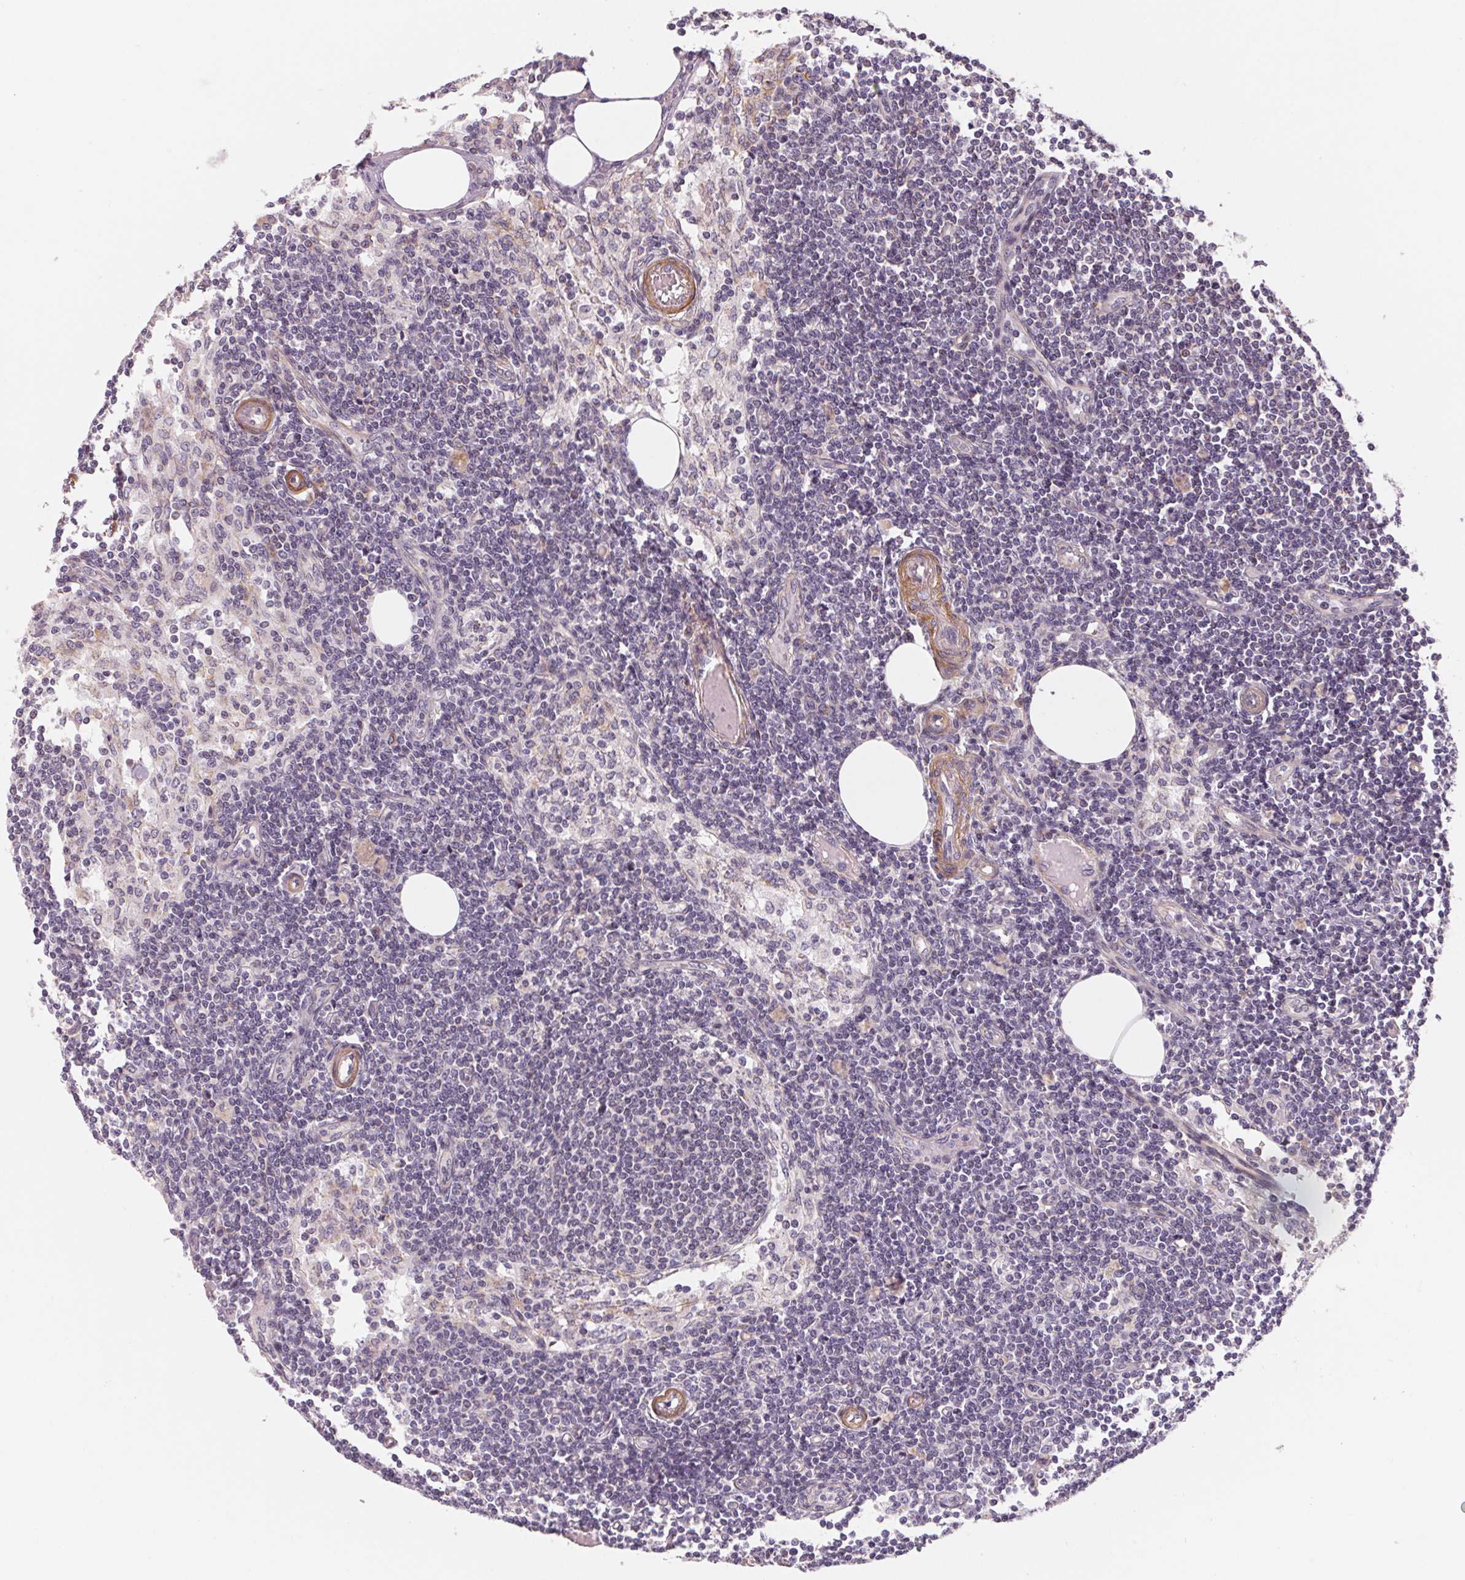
{"staining": {"intensity": "weak", "quantity": "25%-75%", "location": "cytoplasmic/membranous"}, "tissue": "lymph node", "cell_type": "Germinal center cells", "image_type": "normal", "snomed": [{"axis": "morphology", "description": "Normal tissue, NOS"}, {"axis": "topography", "description": "Lymph node"}], "caption": "Benign lymph node was stained to show a protein in brown. There is low levels of weak cytoplasmic/membranous expression in approximately 25%-75% of germinal center cells.", "gene": "CCDC112", "patient": {"sex": "female", "age": 69}}